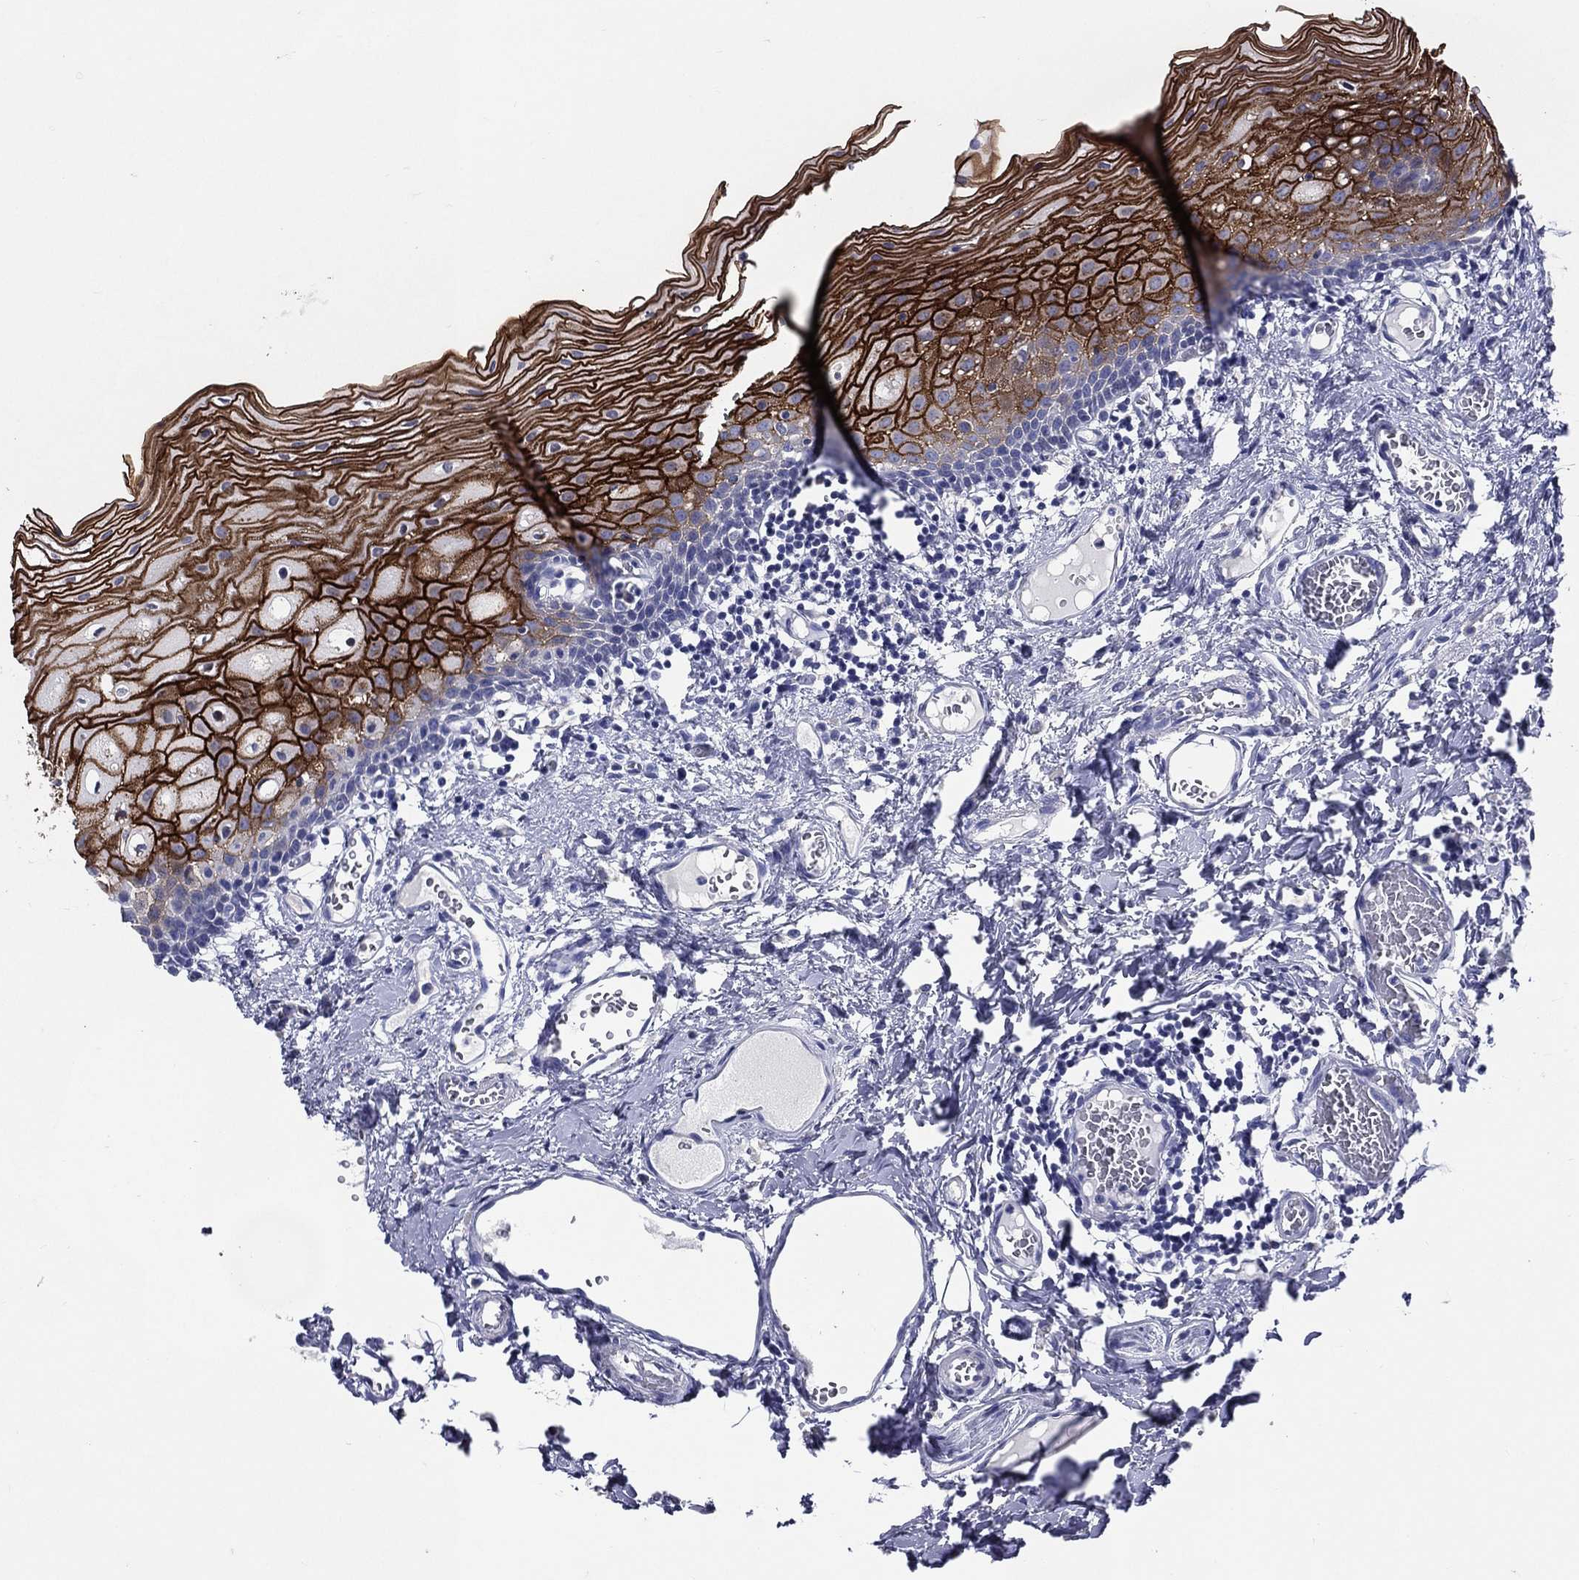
{"staining": {"intensity": "strong", "quantity": ">75%", "location": "cytoplasmic/membranous"}, "tissue": "oral mucosa", "cell_type": "Squamous epithelial cells", "image_type": "normal", "snomed": [{"axis": "morphology", "description": "Normal tissue, NOS"}, {"axis": "morphology", "description": "Squamous cell carcinoma, NOS"}, {"axis": "topography", "description": "Oral tissue"}, {"axis": "topography", "description": "Head-Neck"}], "caption": "A high-resolution histopathology image shows IHC staining of normal oral mucosa, which displays strong cytoplasmic/membranous positivity in approximately >75% of squamous epithelial cells. The staining was performed using DAB (3,3'-diaminobenzidine), with brown indicating positive protein expression. Nuclei are stained blue with hematoxylin.", "gene": "TGM1", "patient": {"sex": "female", "age": 70}}